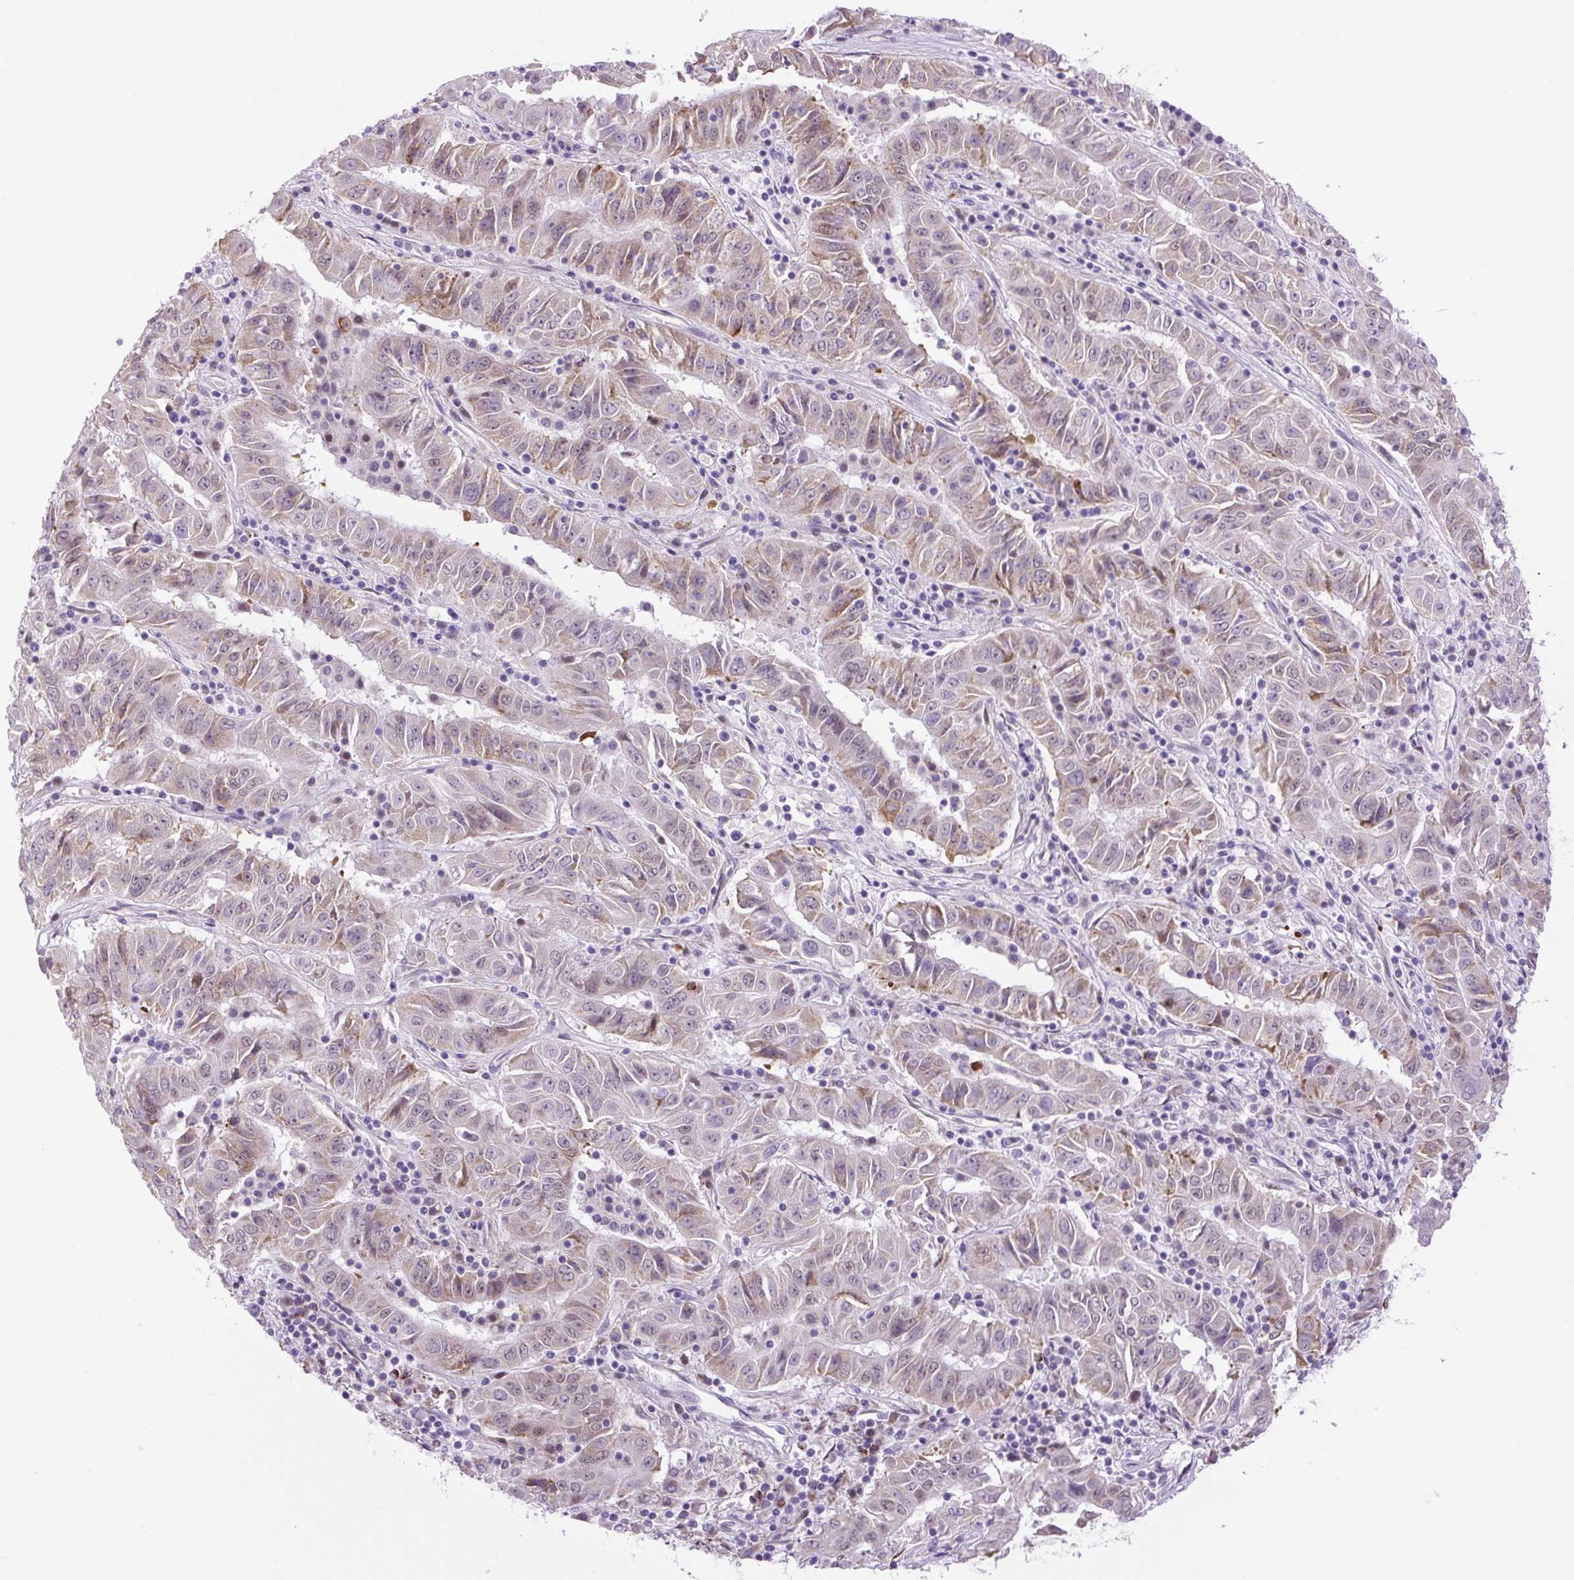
{"staining": {"intensity": "weak", "quantity": "25%-75%", "location": "cytoplasmic/membranous"}, "tissue": "pancreatic cancer", "cell_type": "Tumor cells", "image_type": "cancer", "snomed": [{"axis": "morphology", "description": "Adenocarcinoma, NOS"}, {"axis": "topography", "description": "Pancreas"}], "caption": "Weak cytoplasmic/membranous positivity is seen in approximately 25%-75% of tumor cells in pancreatic cancer (adenocarcinoma).", "gene": "SCO2", "patient": {"sex": "male", "age": 63}}